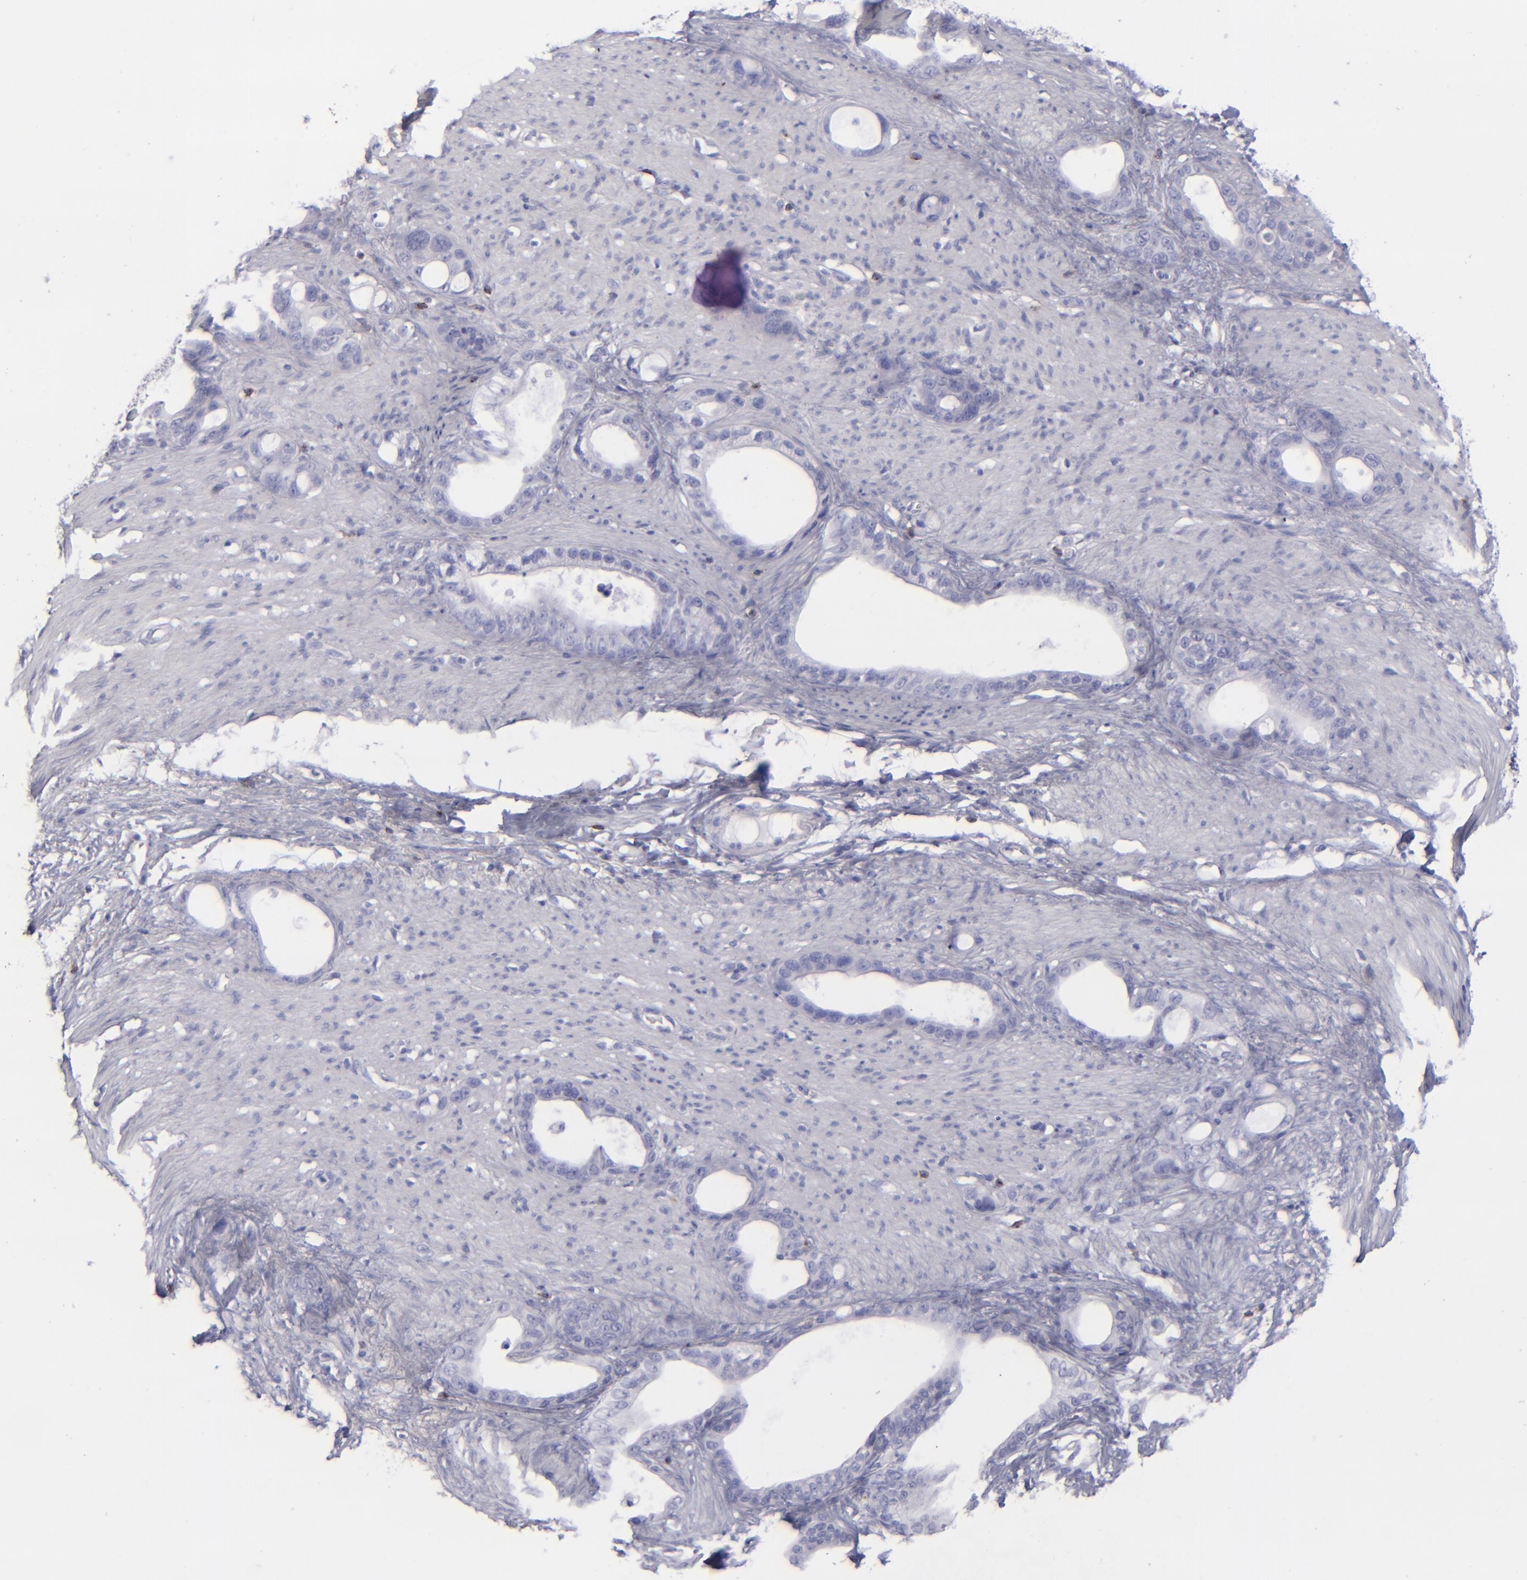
{"staining": {"intensity": "negative", "quantity": "none", "location": "none"}, "tissue": "stomach cancer", "cell_type": "Tumor cells", "image_type": "cancer", "snomed": [{"axis": "morphology", "description": "Adenocarcinoma, NOS"}, {"axis": "topography", "description": "Stomach"}], "caption": "Immunohistochemistry (IHC) of adenocarcinoma (stomach) shows no staining in tumor cells.", "gene": "CD2", "patient": {"sex": "female", "age": 75}}